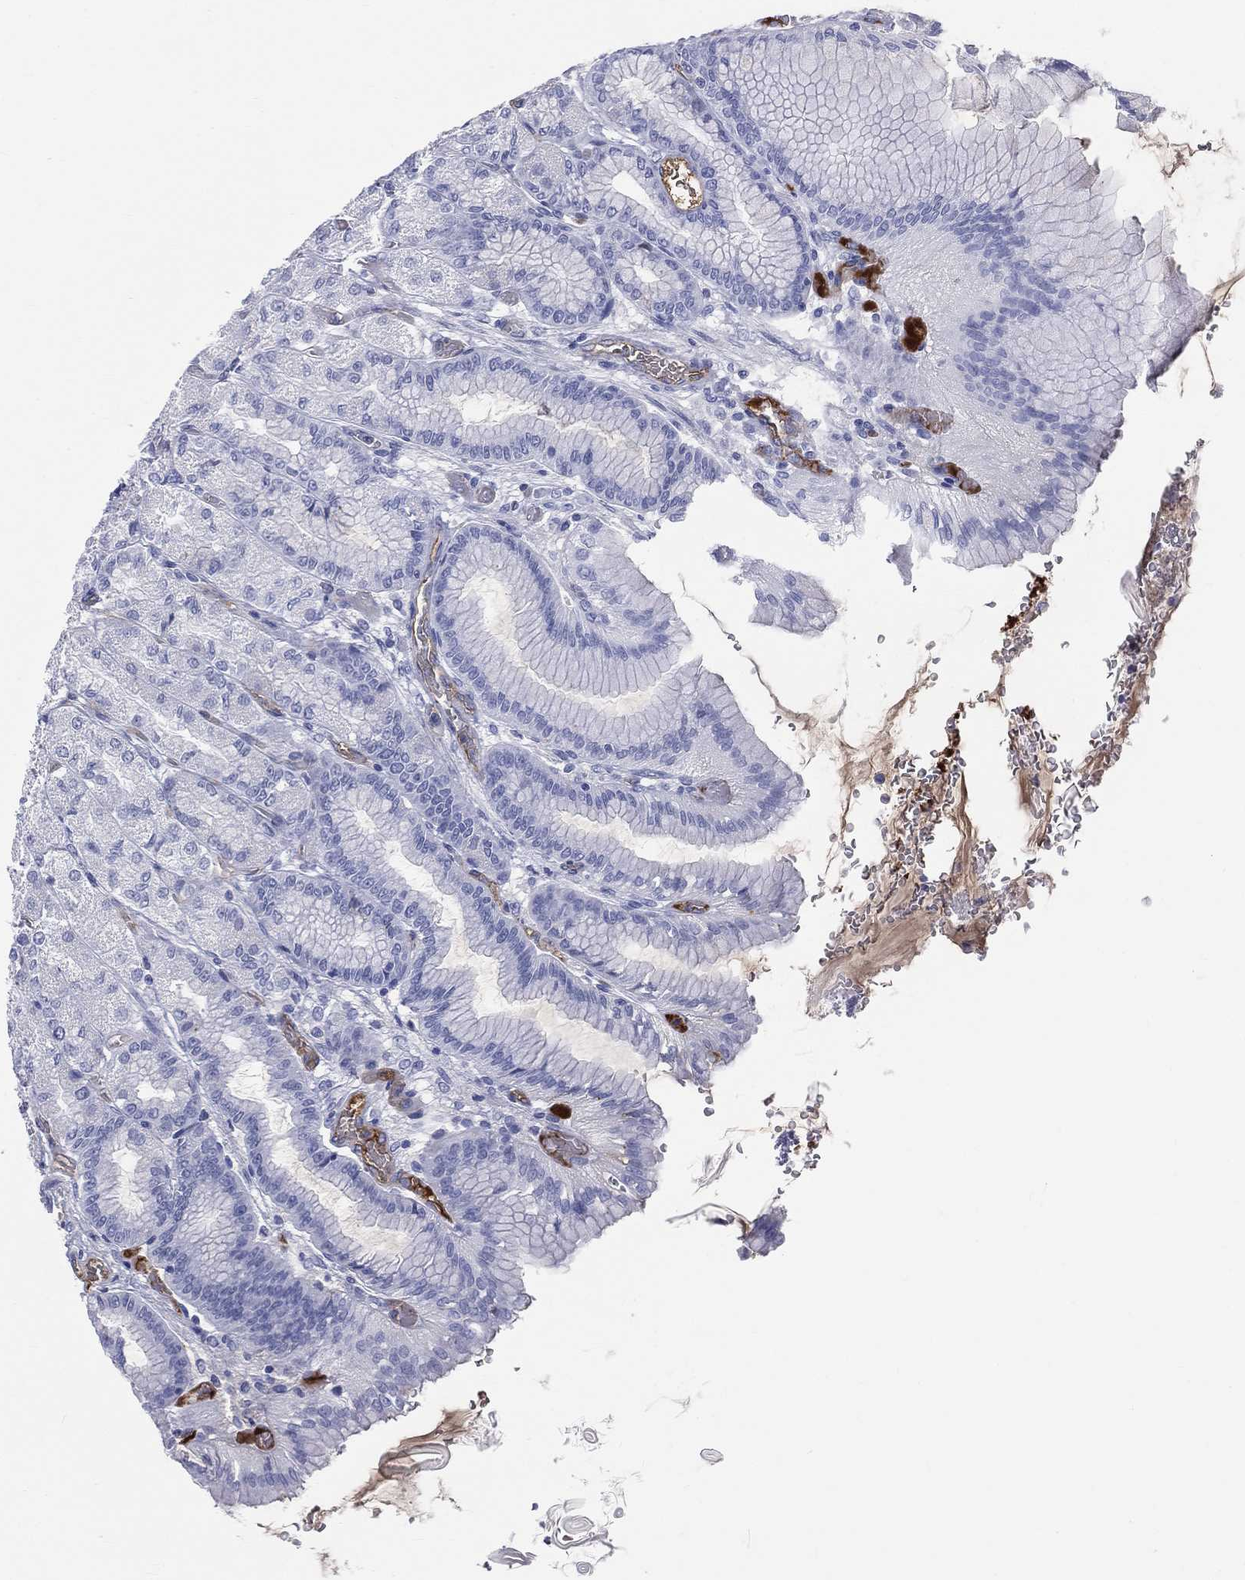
{"staining": {"intensity": "negative", "quantity": "none", "location": "none"}, "tissue": "stomach", "cell_type": "Glandular cells", "image_type": "normal", "snomed": [{"axis": "morphology", "description": "Normal tissue, NOS"}, {"axis": "morphology", "description": "Adenocarcinoma, NOS"}, {"axis": "morphology", "description": "Adenocarcinoma, High grade"}, {"axis": "topography", "description": "Stomach, upper"}, {"axis": "topography", "description": "Stomach"}], "caption": "Stomach was stained to show a protein in brown. There is no significant staining in glandular cells. (DAB (3,3'-diaminobenzidine) immunohistochemistry (IHC) with hematoxylin counter stain).", "gene": "HP", "patient": {"sex": "female", "age": 65}}